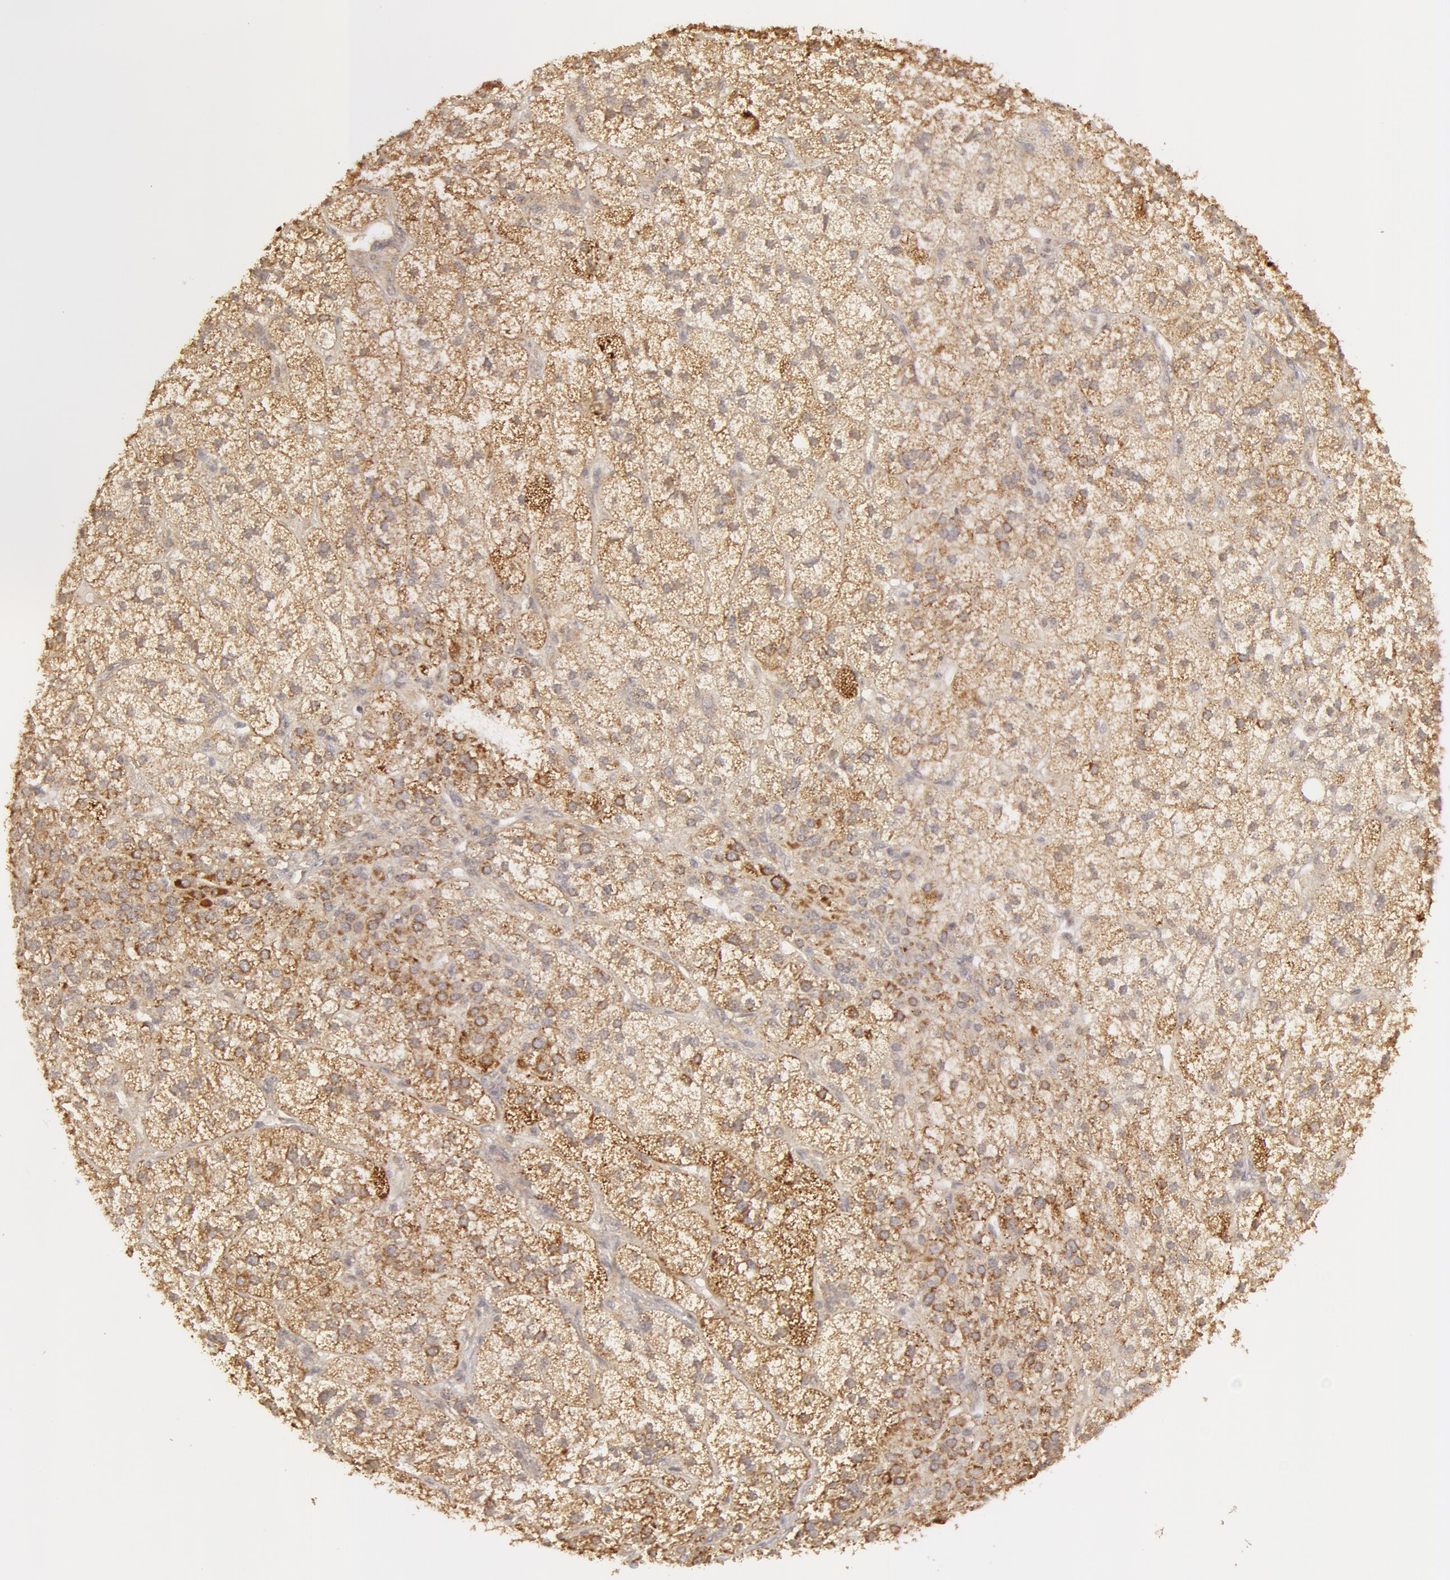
{"staining": {"intensity": "moderate", "quantity": ">75%", "location": "cytoplasmic/membranous"}, "tissue": "adrenal gland", "cell_type": "Glandular cells", "image_type": "normal", "snomed": [{"axis": "morphology", "description": "Normal tissue, NOS"}, {"axis": "topography", "description": "Adrenal gland"}], "caption": "Brown immunohistochemical staining in benign human adrenal gland shows moderate cytoplasmic/membranous expression in about >75% of glandular cells. The protein of interest is shown in brown color, while the nuclei are stained blue.", "gene": "ADPRH", "patient": {"sex": "female", "age": 60}}